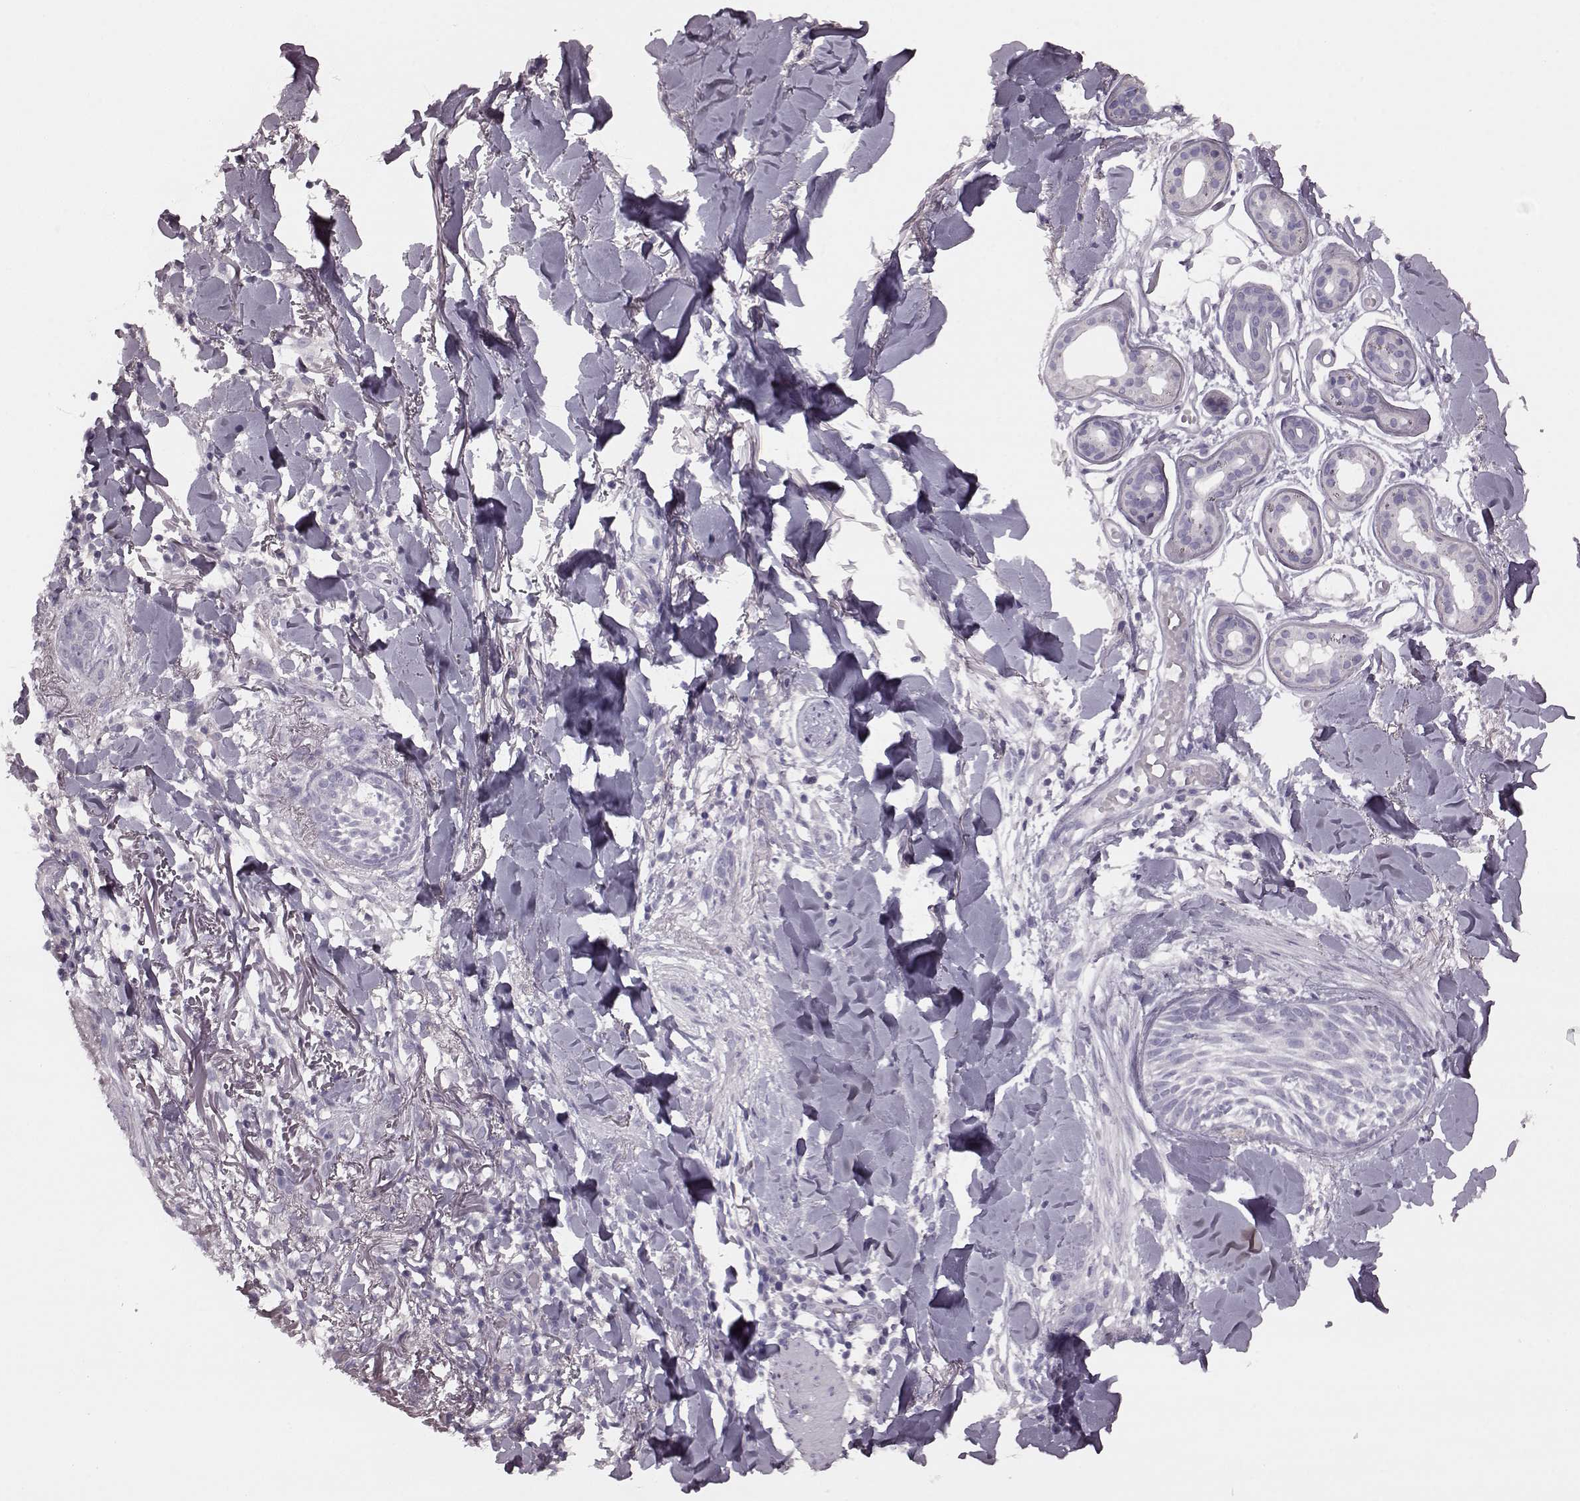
{"staining": {"intensity": "negative", "quantity": "none", "location": "none"}, "tissue": "skin cancer", "cell_type": "Tumor cells", "image_type": "cancer", "snomed": [{"axis": "morphology", "description": "Normal tissue, NOS"}, {"axis": "morphology", "description": "Basal cell carcinoma"}, {"axis": "topography", "description": "Skin"}], "caption": "Immunohistochemical staining of human basal cell carcinoma (skin) shows no significant staining in tumor cells.", "gene": "CRYBA2", "patient": {"sex": "male", "age": 84}}